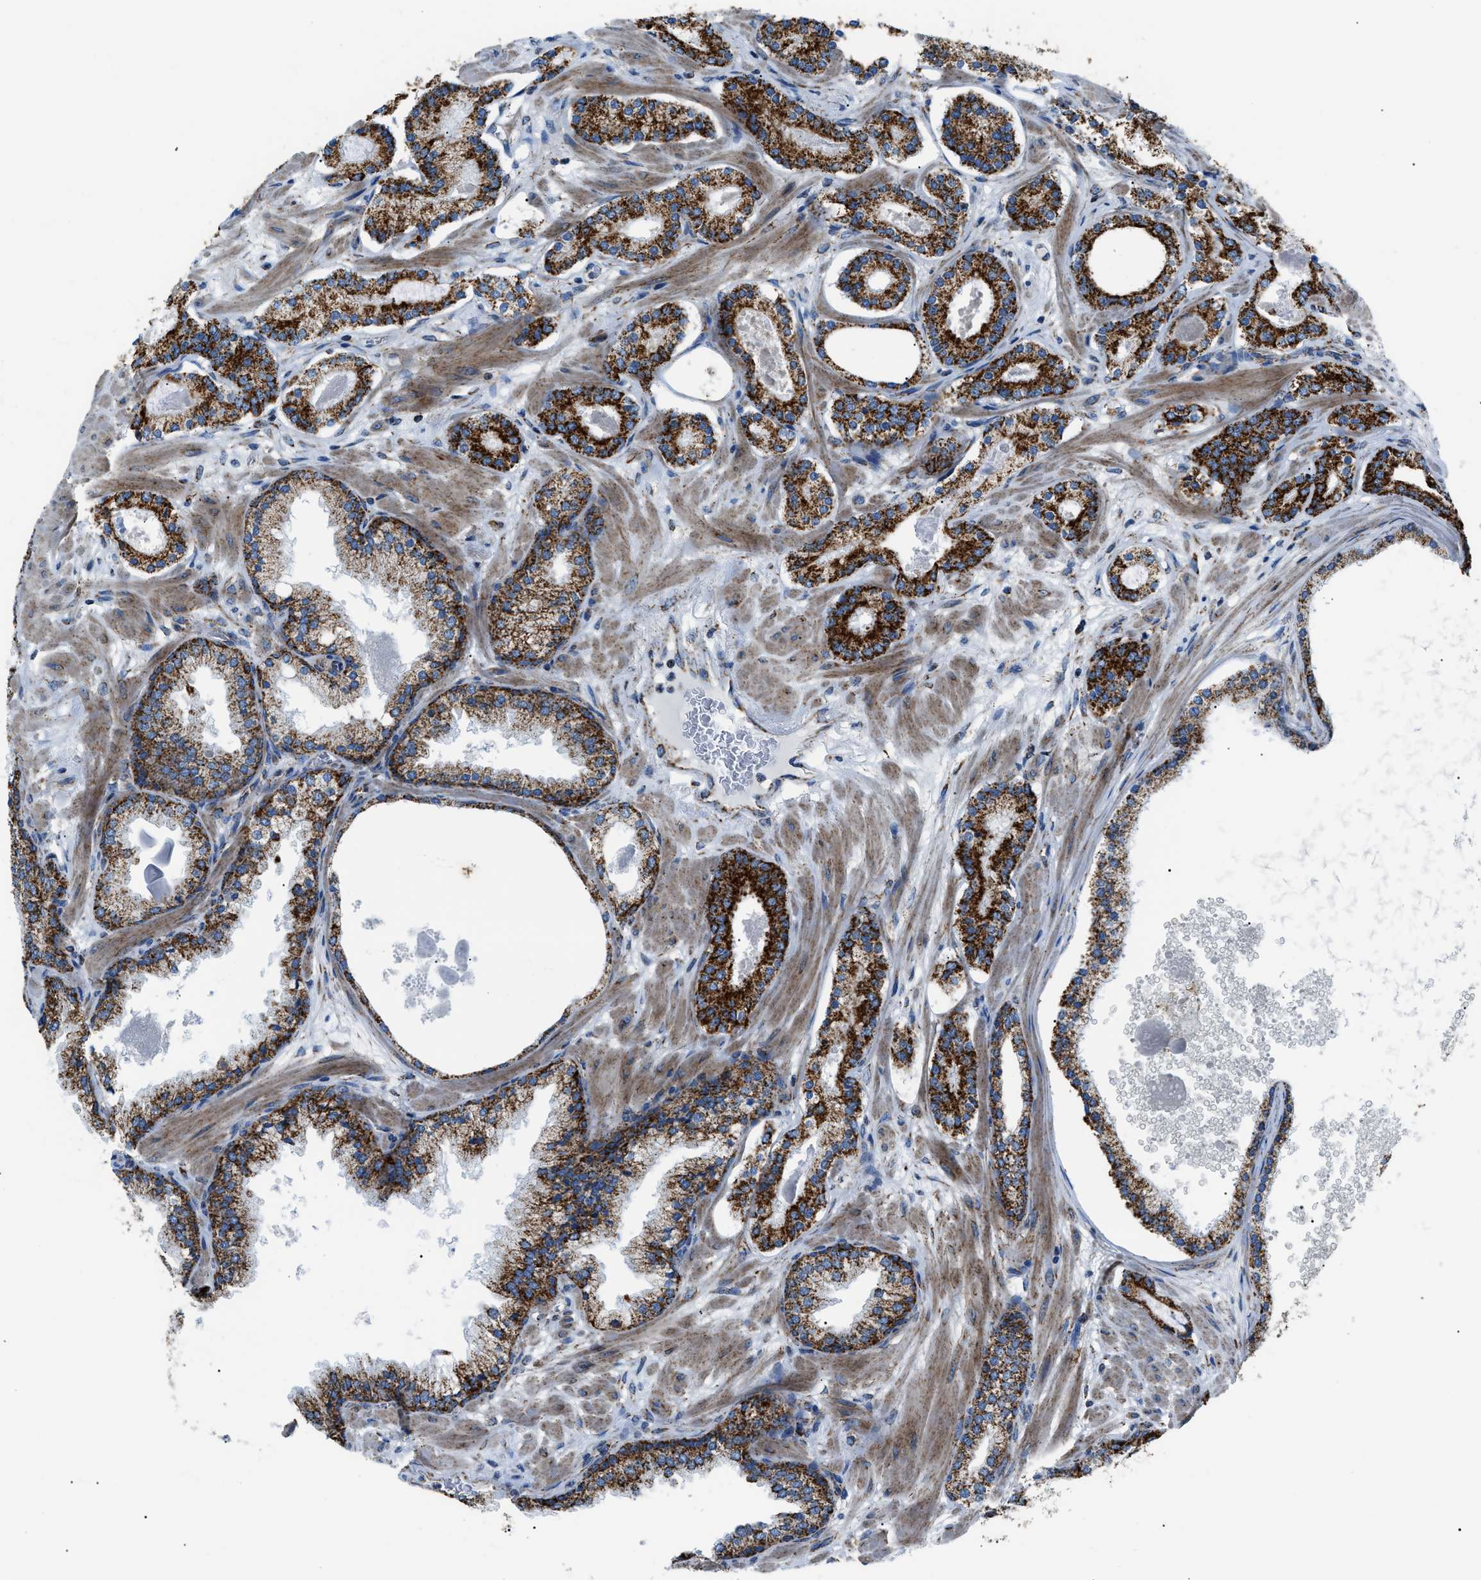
{"staining": {"intensity": "strong", "quantity": ">75%", "location": "cytoplasmic/membranous"}, "tissue": "prostate cancer", "cell_type": "Tumor cells", "image_type": "cancer", "snomed": [{"axis": "morphology", "description": "Adenocarcinoma, Low grade"}, {"axis": "topography", "description": "Prostate"}], "caption": "A high-resolution micrograph shows IHC staining of low-grade adenocarcinoma (prostate), which demonstrates strong cytoplasmic/membranous positivity in about >75% of tumor cells. The protein is shown in brown color, while the nuclei are stained blue.", "gene": "PHB2", "patient": {"sex": "male", "age": 63}}